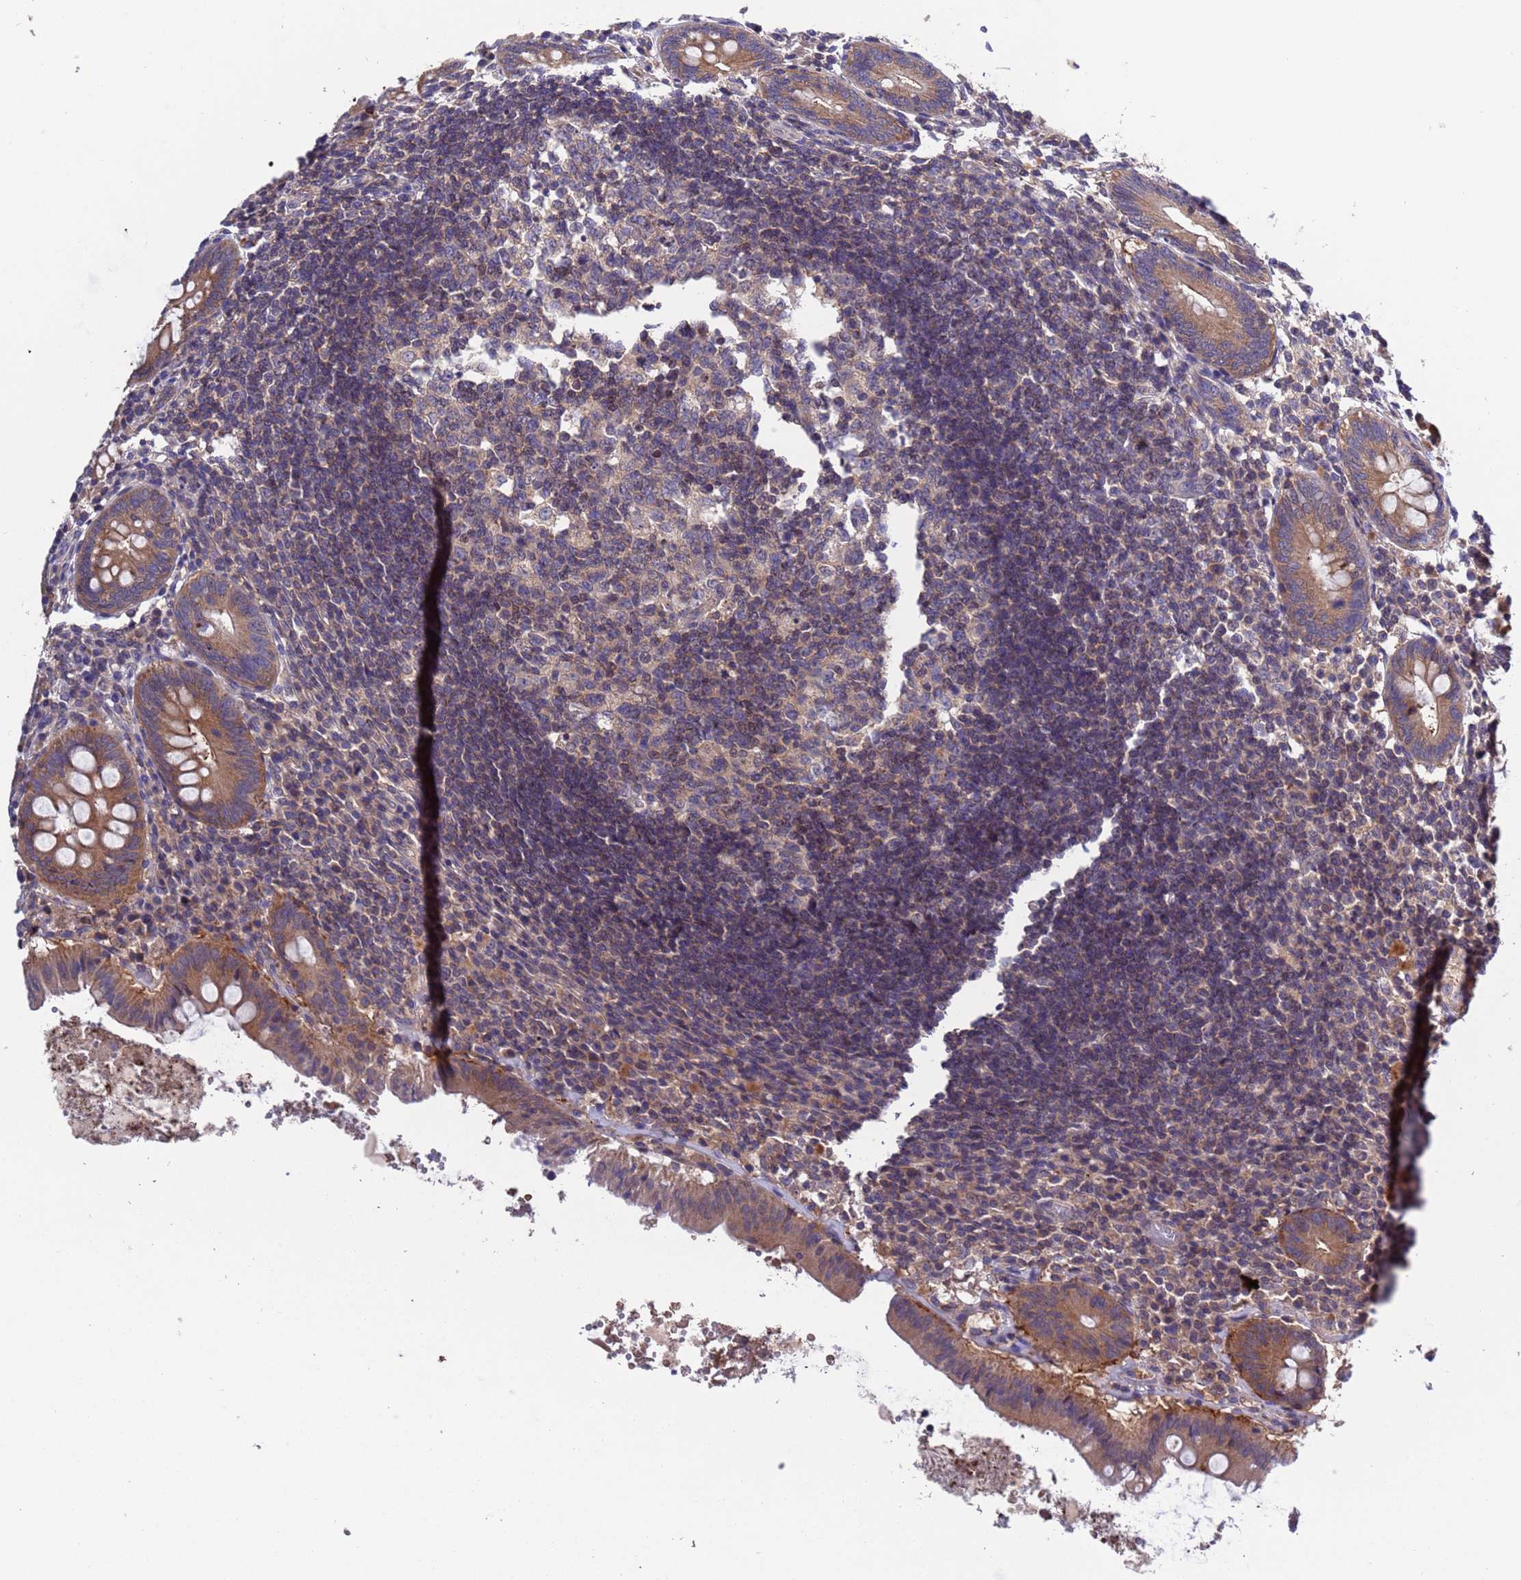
{"staining": {"intensity": "moderate", "quantity": ">75%", "location": "cytoplasmic/membranous"}, "tissue": "appendix", "cell_type": "Glandular cells", "image_type": "normal", "snomed": [{"axis": "morphology", "description": "Normal tissue, NOS"}, {"axis": "topography", "description": "Appendix"}], "caption": "DAB immunohistochemical staining of benign human appendix exhibits moderate cytoplasmic/membranous protein expression in approximately >75% of glandular cells. (DAB IHC, brown staining for protein, blue staining for nuclei).", "gene": "PARP16", "patient": {"sex": "female", "age": 54}}